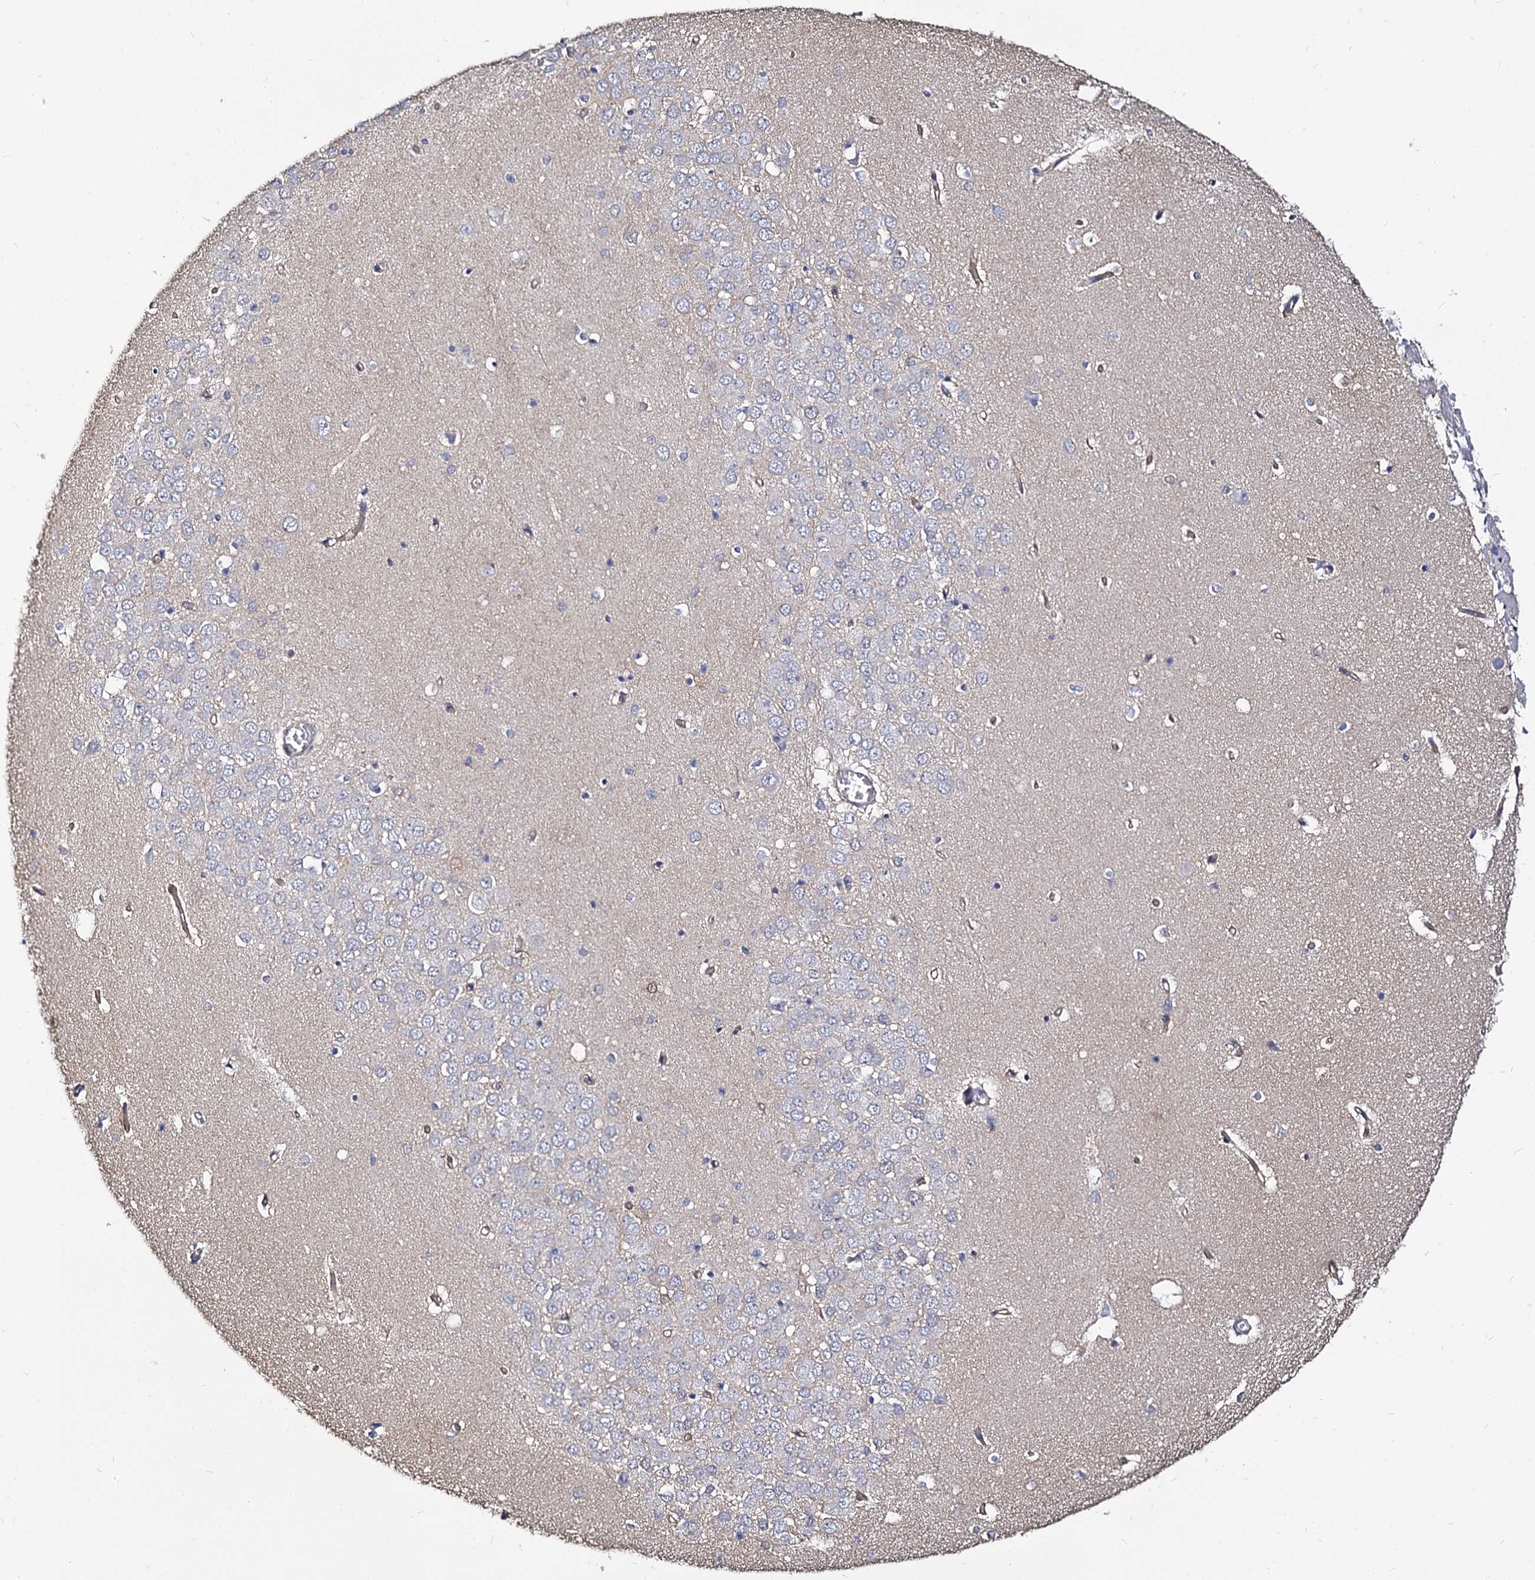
{"staining": {"intensity": "negative", "quantity": "none", "location": "none"}, "tissue": "hippocampus", "cell_type": "Glial cells", "image_type": "normal", "snomed": [{"axis": "morphology", "description": "Normal tissue, NOS"}, {"axis": "topography", "description": "Hippocampus"}], "caption": "High power microscopy histopathology image of an IHC histopathology image of unremarkable hippocampus, revealing no significant staining in glial cells.", "gene": "CBFB", "patient": {"sex": "male", "age": 70}}